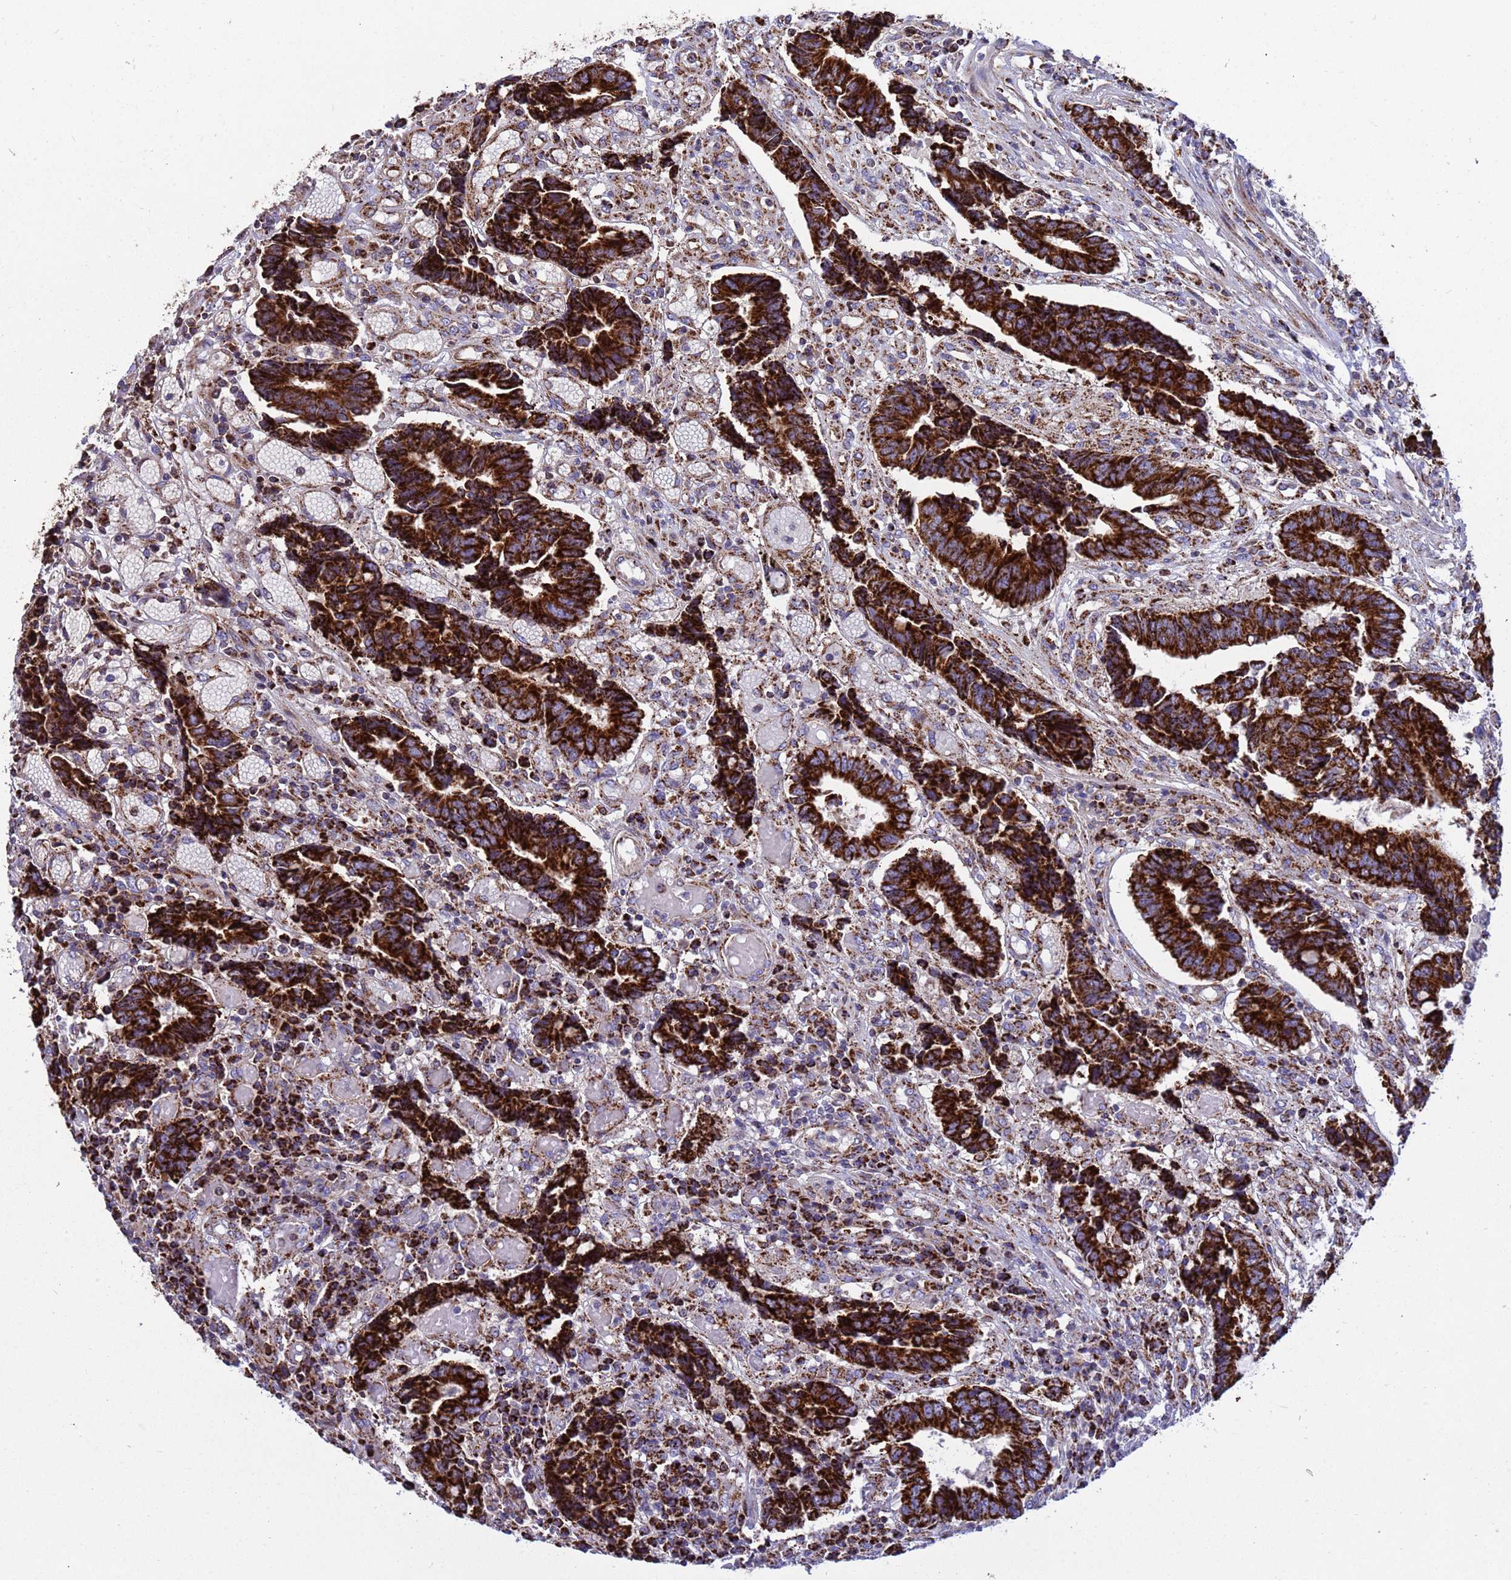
{"staining": {"intensity": "strong", "quantity": ">75%", "location": "cytoplasmic/membranous"}, "tissue": "colorectal cancer", "cell_type": "Tumor cells", "image_type": "cancer", "snomed": [{"axis": "morphology", "description": "Adenocarcinoma, NOS"}, {"axis": "topography", "description": "Rectum"}], "caption": "High-magnification brightfield microscopy of colorectal cancer stained with DAB (brown) and counterstained with hematoxylin (blue). tumor cells exhibit strong cytoplasmic/membranous positivity is present in about>75% of cells. (brown staining indicates protein expression, while blue staining denotes nuclei).", "gene": "TUBGCP3", "patient": {"sex": "male", "age": 84}}